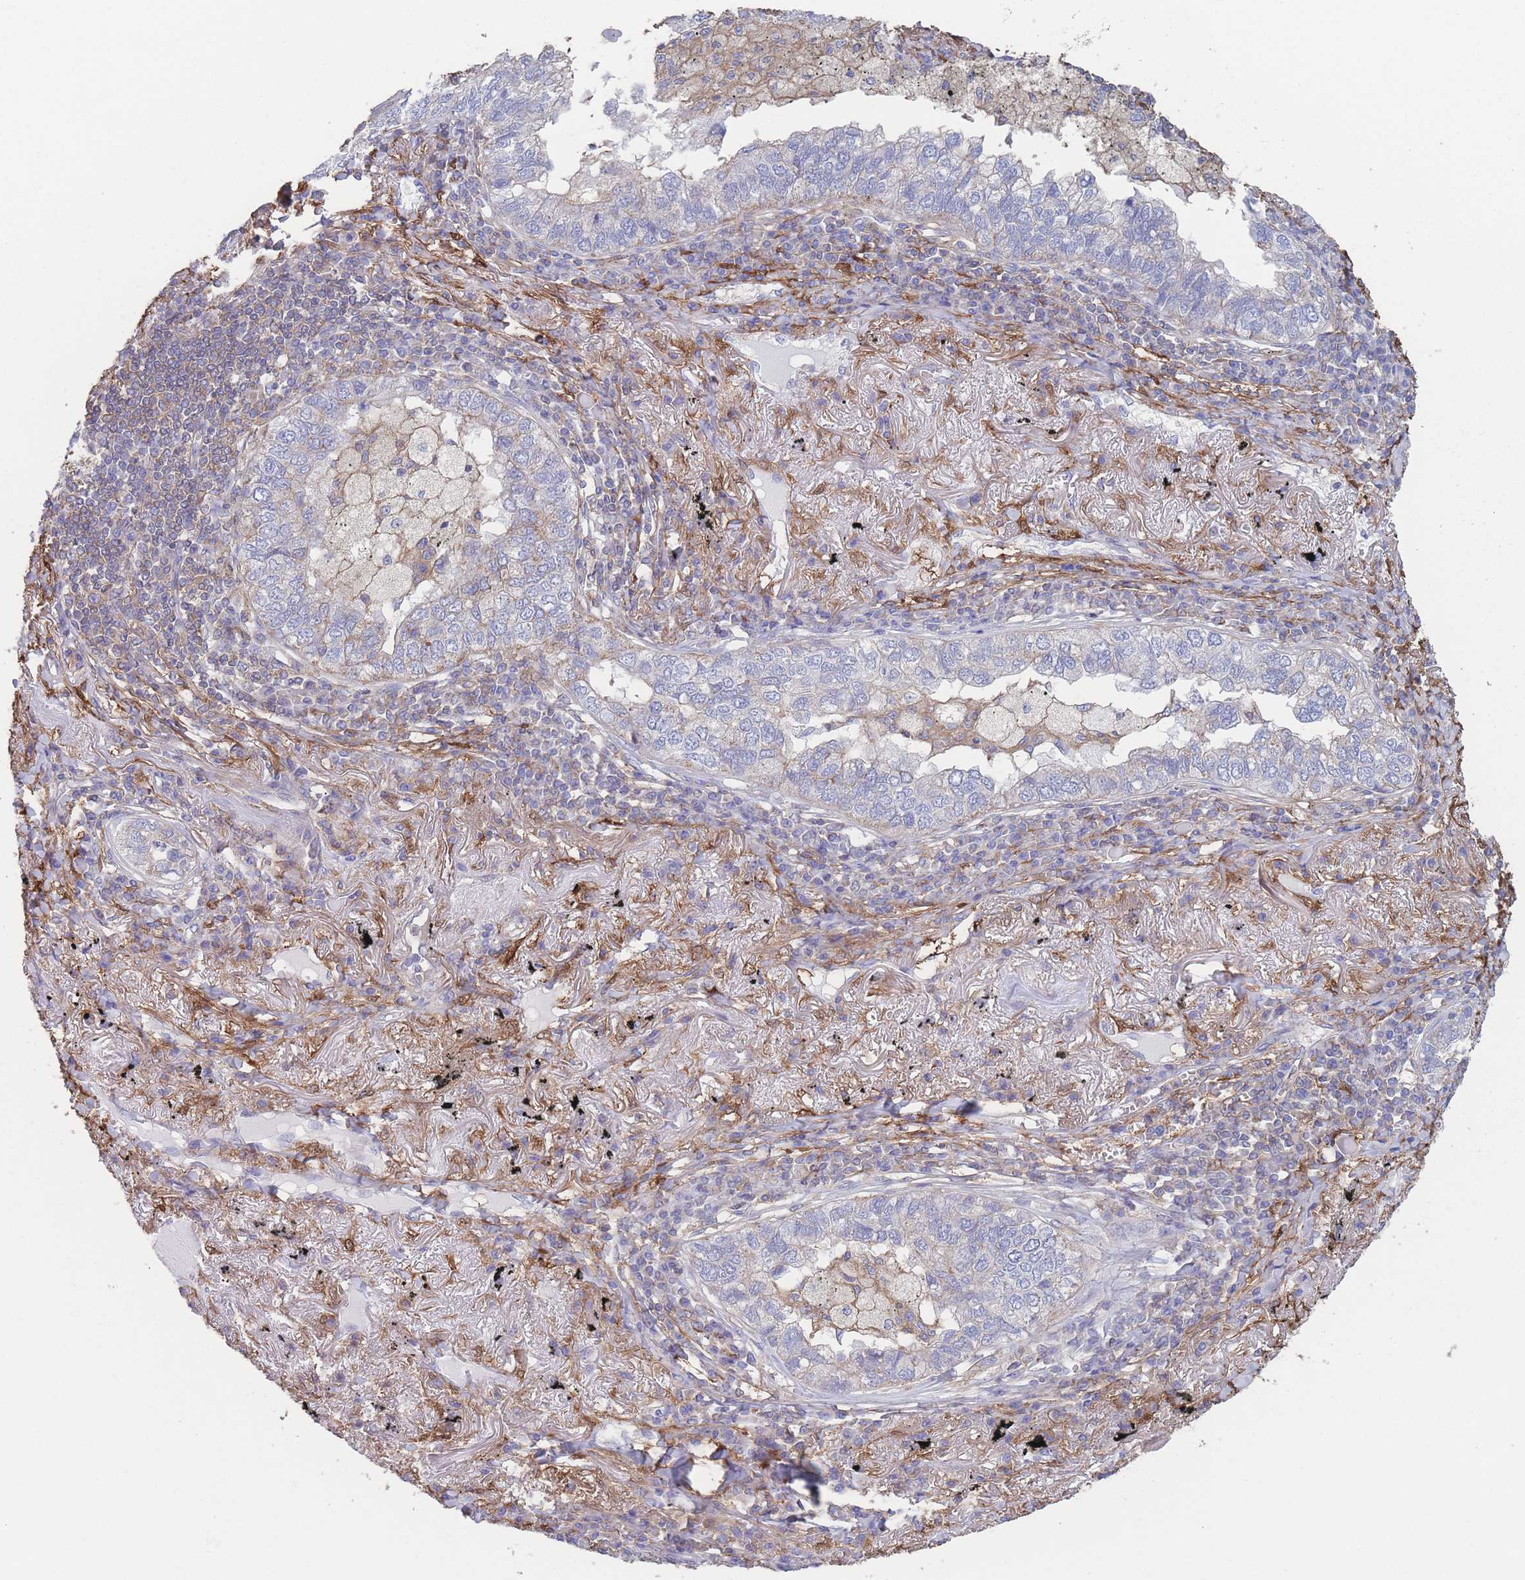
{"staining": {"intensity": "negative", "quantity": "none", "location": "none"}, "tissue": "lung cancer", "cell_type": "Tumor cells", "image_type": "cancer", "snomed": [{"axis": "morphology", "description": "Adenocarcinoma, NOS"}, {"axis": "topography", "description": "Lung"}], "caption": "This is an immunohistochemistry histopathology image of lung cancer (adenocarcinoma). There is no expression in tumor cells.", "gene": "ADH1A", "patient": {"sex": "male", "age": 65}}